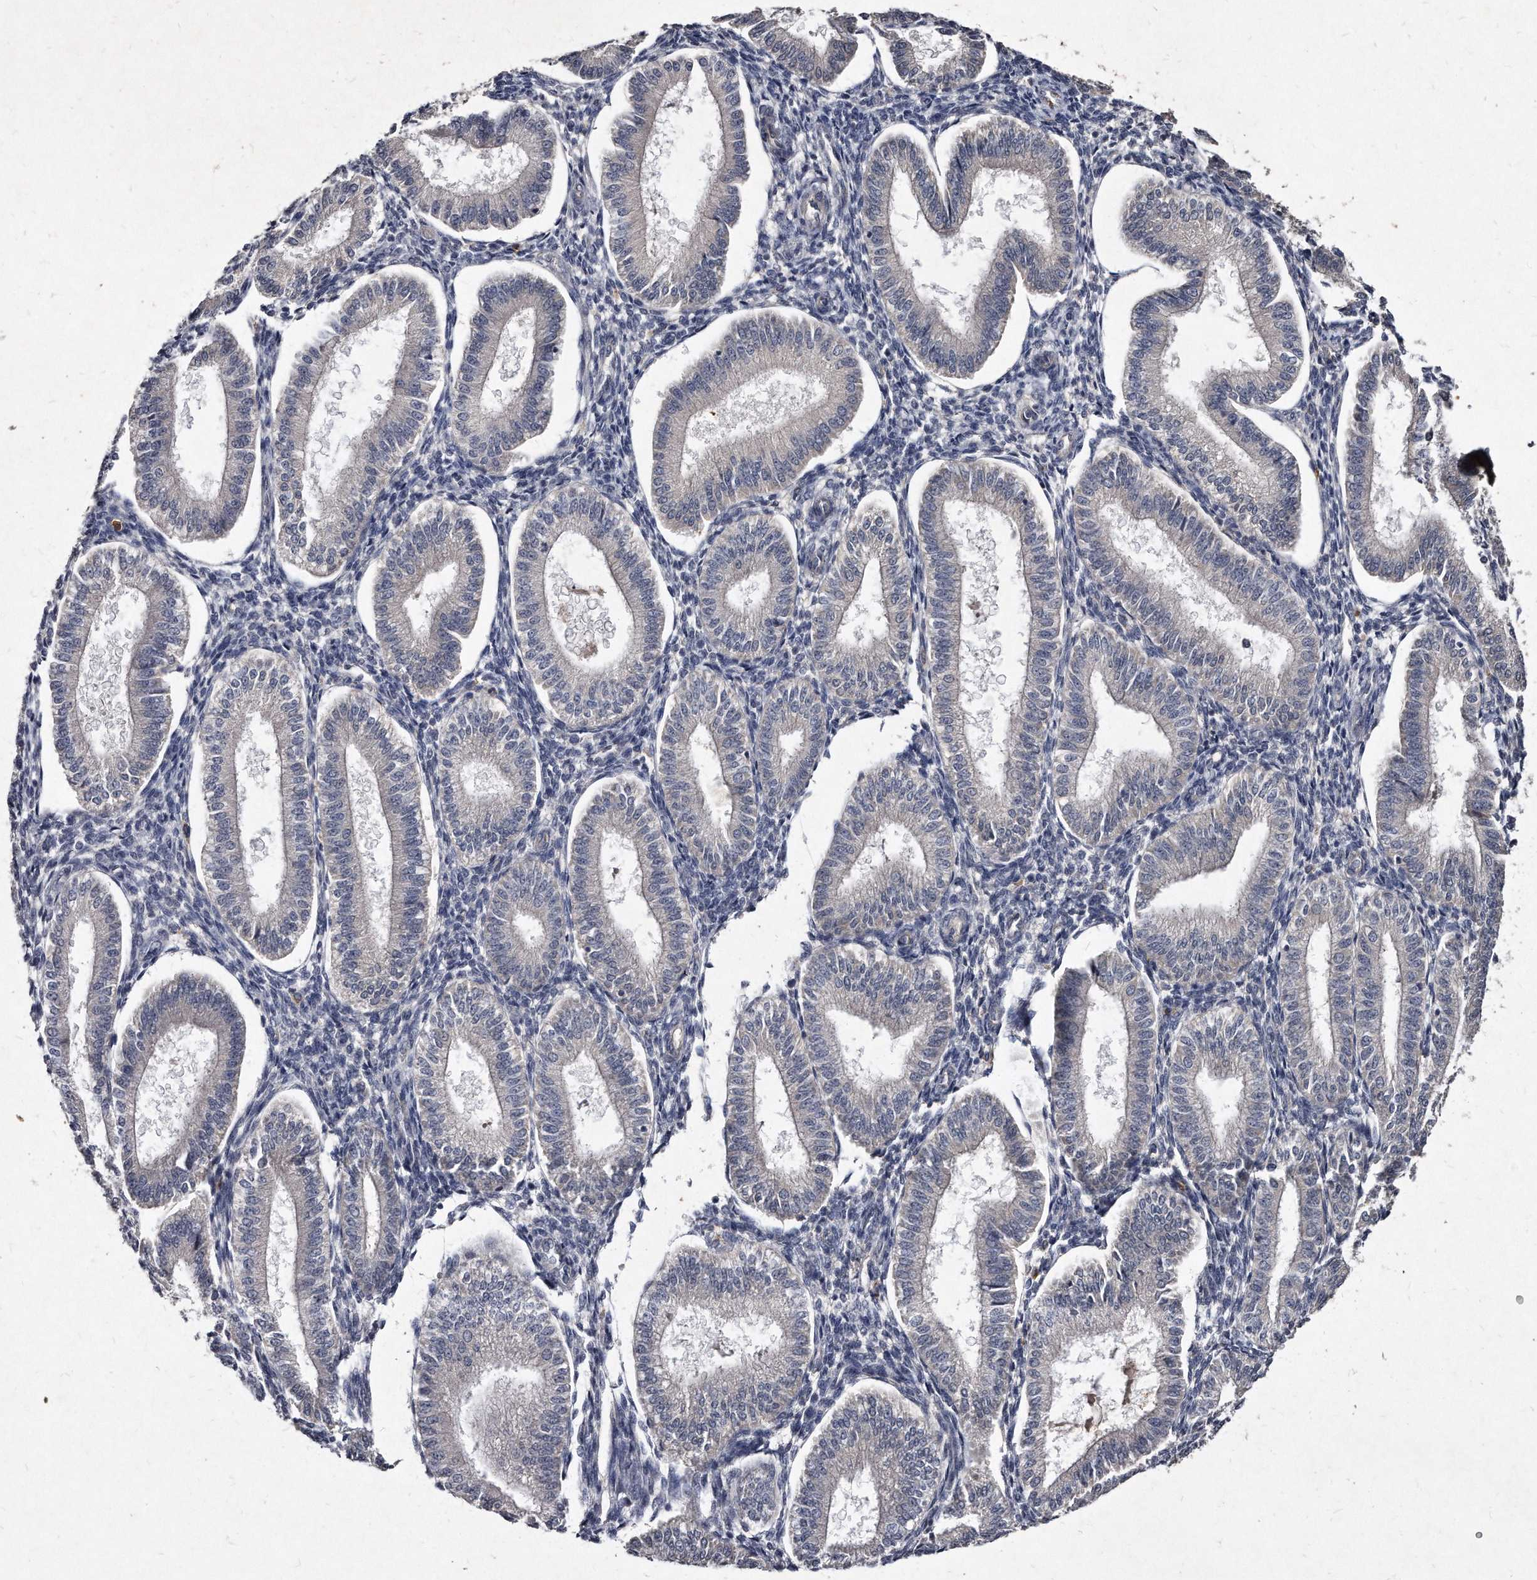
{"staining": {"intensity": "negative", "quantity": "none", "location": "none"}, "tissue": "endometrium", "cell_type": "Cells in endometrial stroma", "image_type": "normal", "snomed": [{"axis": "morphology", "description": "Normal tissue, NOS"}, {"axis": "topography", "description": "Endometrium"}], "caption": "Immunohistochemistry (IHC) micrograph of benign endometrium: human endometrium stained with DAB shows no significant protein expression in cells in endometrial stroma.", "gene": "KLHDC3", "patient": {"sex": "female", "age": 39}}